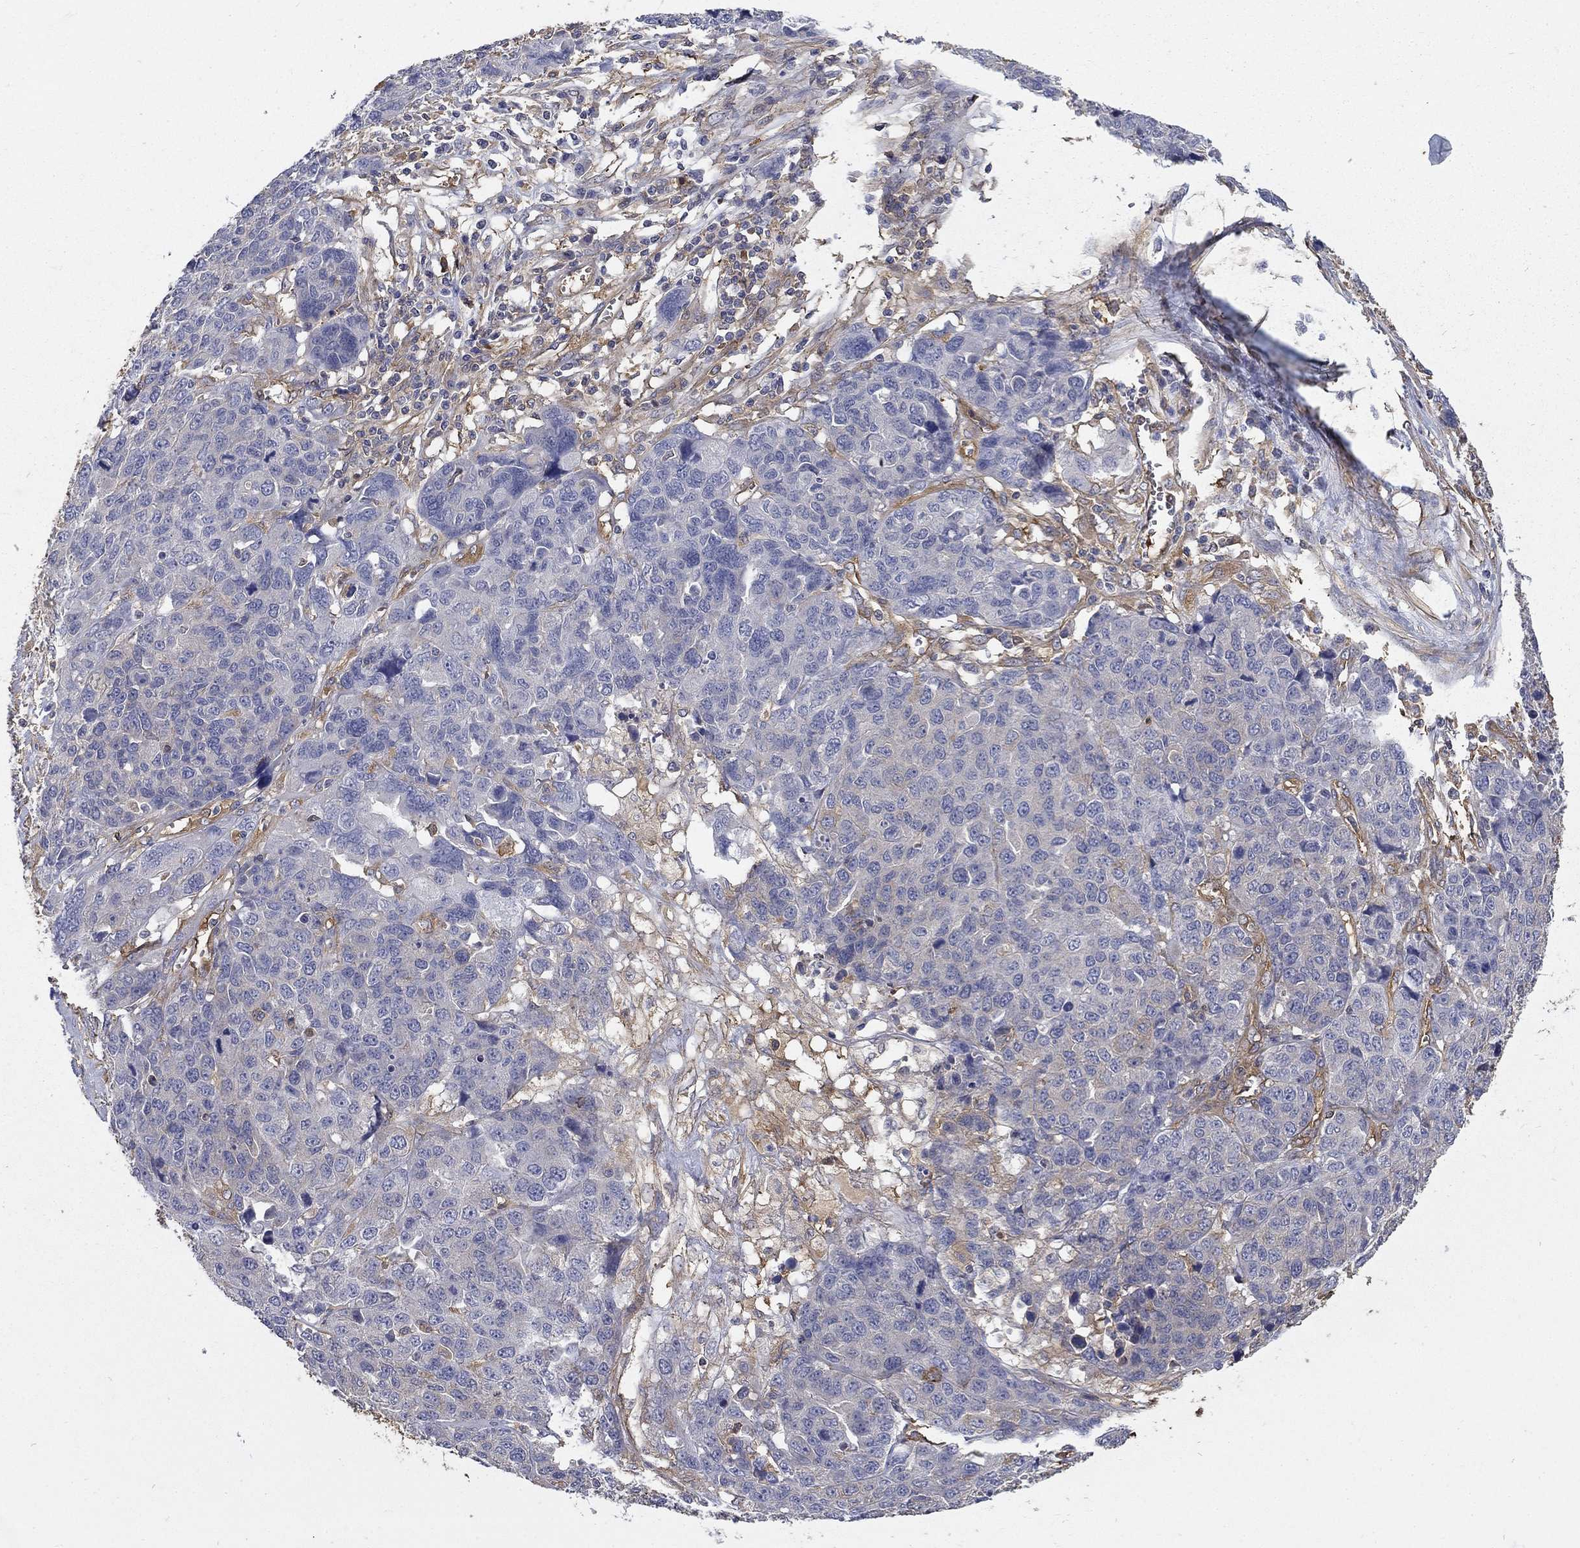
{"staining": {"intensity": "weak", "quantity": "25%-75%", "location": "cytoplasmic/membranous"}, "tissue": "ovarian cancer", "cell_type": "Tumor cells", "image_type": "cancer", "snomed": [{"axis": "morphology", "description": "Cystadenocarcinoma, serous, NOS"}, {"axis": "topography", "description": "Ovary"}], "caption": "Human ovarian cancer (serous cystadenocarcinoma) stained for a protein (brown) demonstrates weak cytoplasmic/membranous positive expression in about 25%-75% of tumor cells.", "gene": "DPYSL2", "patient": {"sex": "female", "age": 87}}